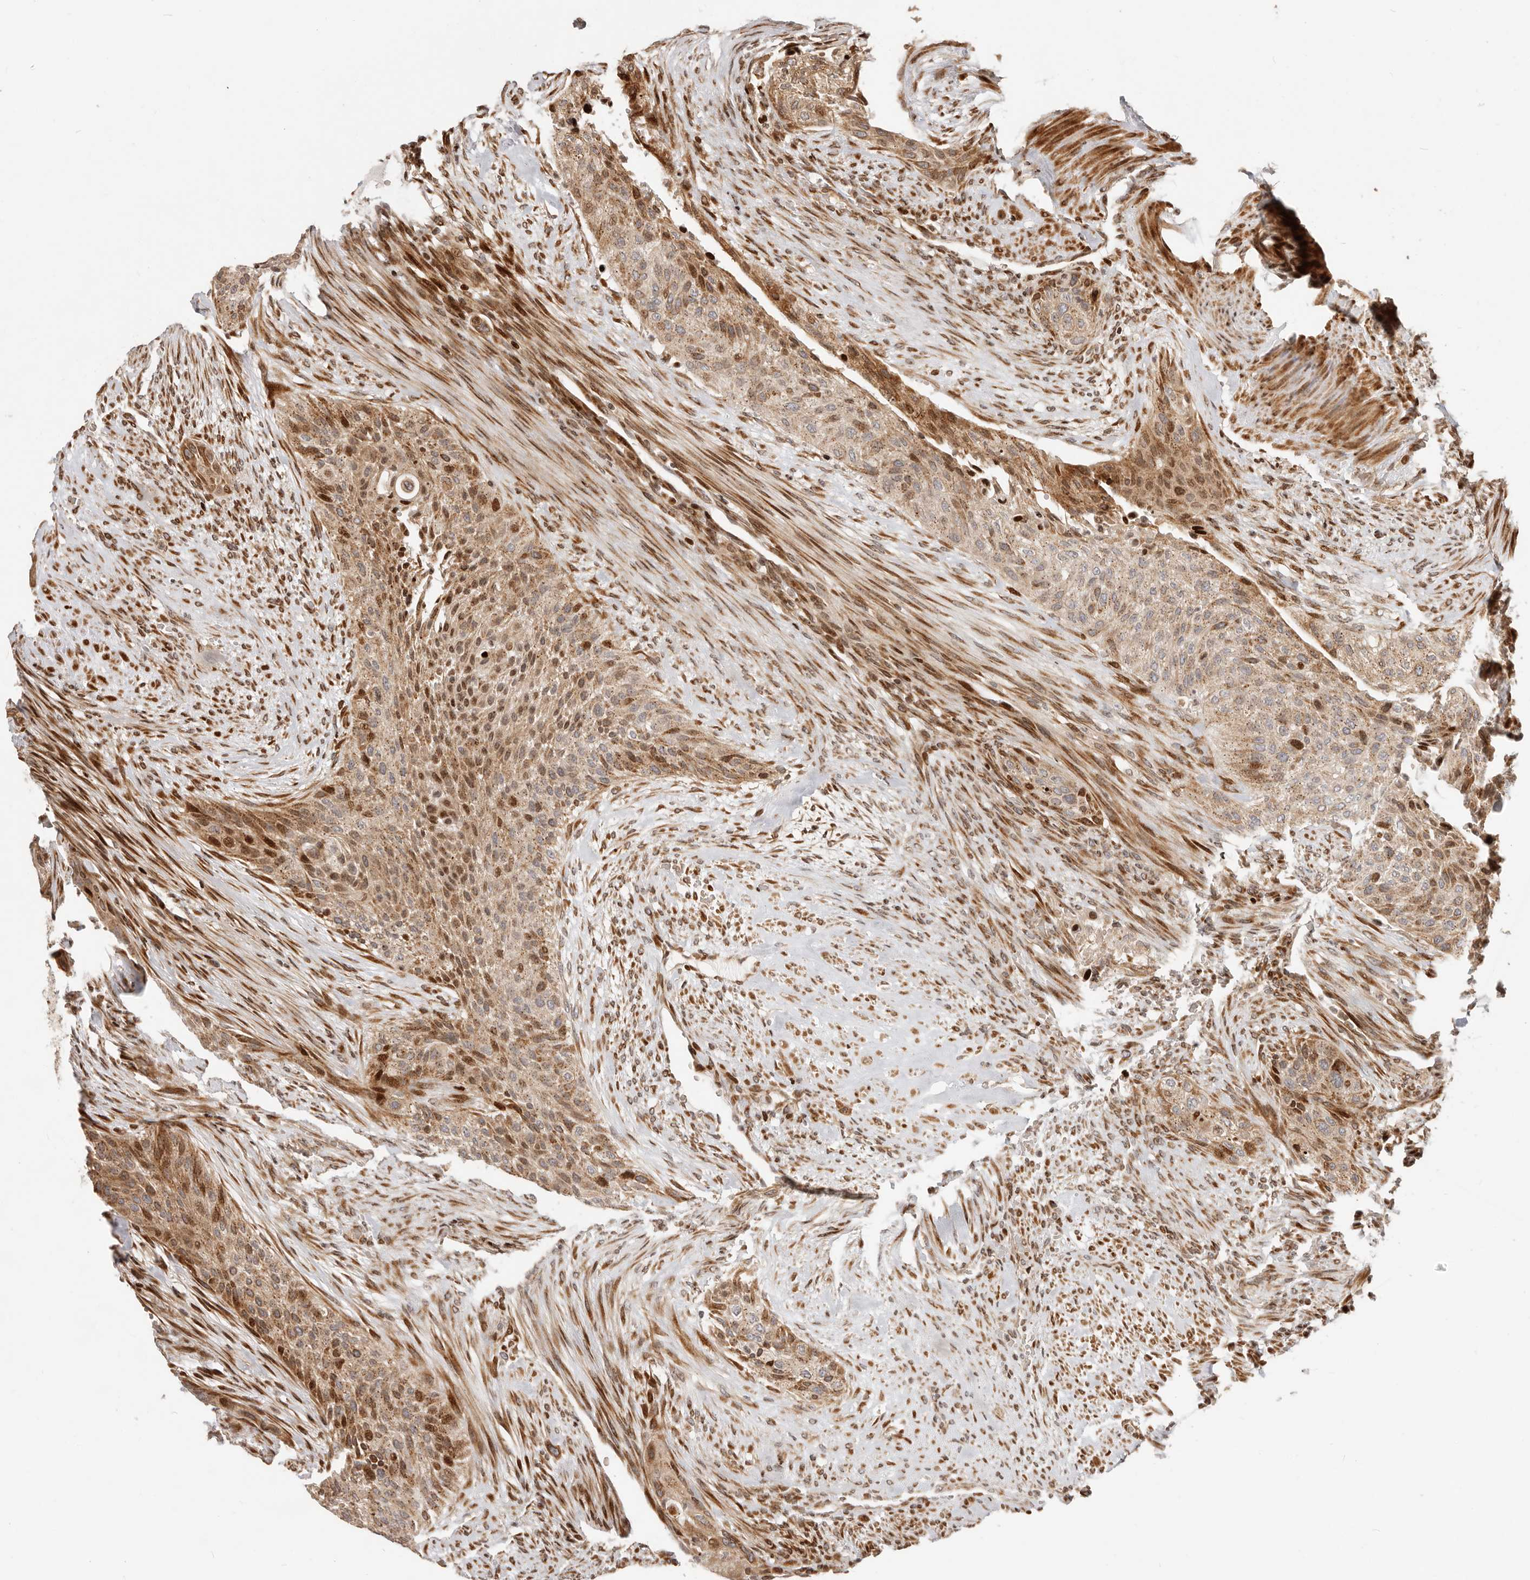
{"staining": {"intensity": "moderate", "quantity": ">75%", "location": "cytoplasmic/membranous,nuclear"}, "tissue": "urothelial cancer", "cell_type": "Tumor cells", "image_type": "cancer", "snomed": [{"axis": "morphology", "description": "Urothelial carcinoma, High grade"}, {"axis": "topography", "description": "Urinary bladder"}], "caption": "High-power microscopy captured an IHC histopathology image of urothelial cancer, revealing moderate cytoplasmic/membranous and nuclear expression in about >75% of tumor cells.", "gene": "TRIM4", "patient": {"sex": "male", "age": 35}}